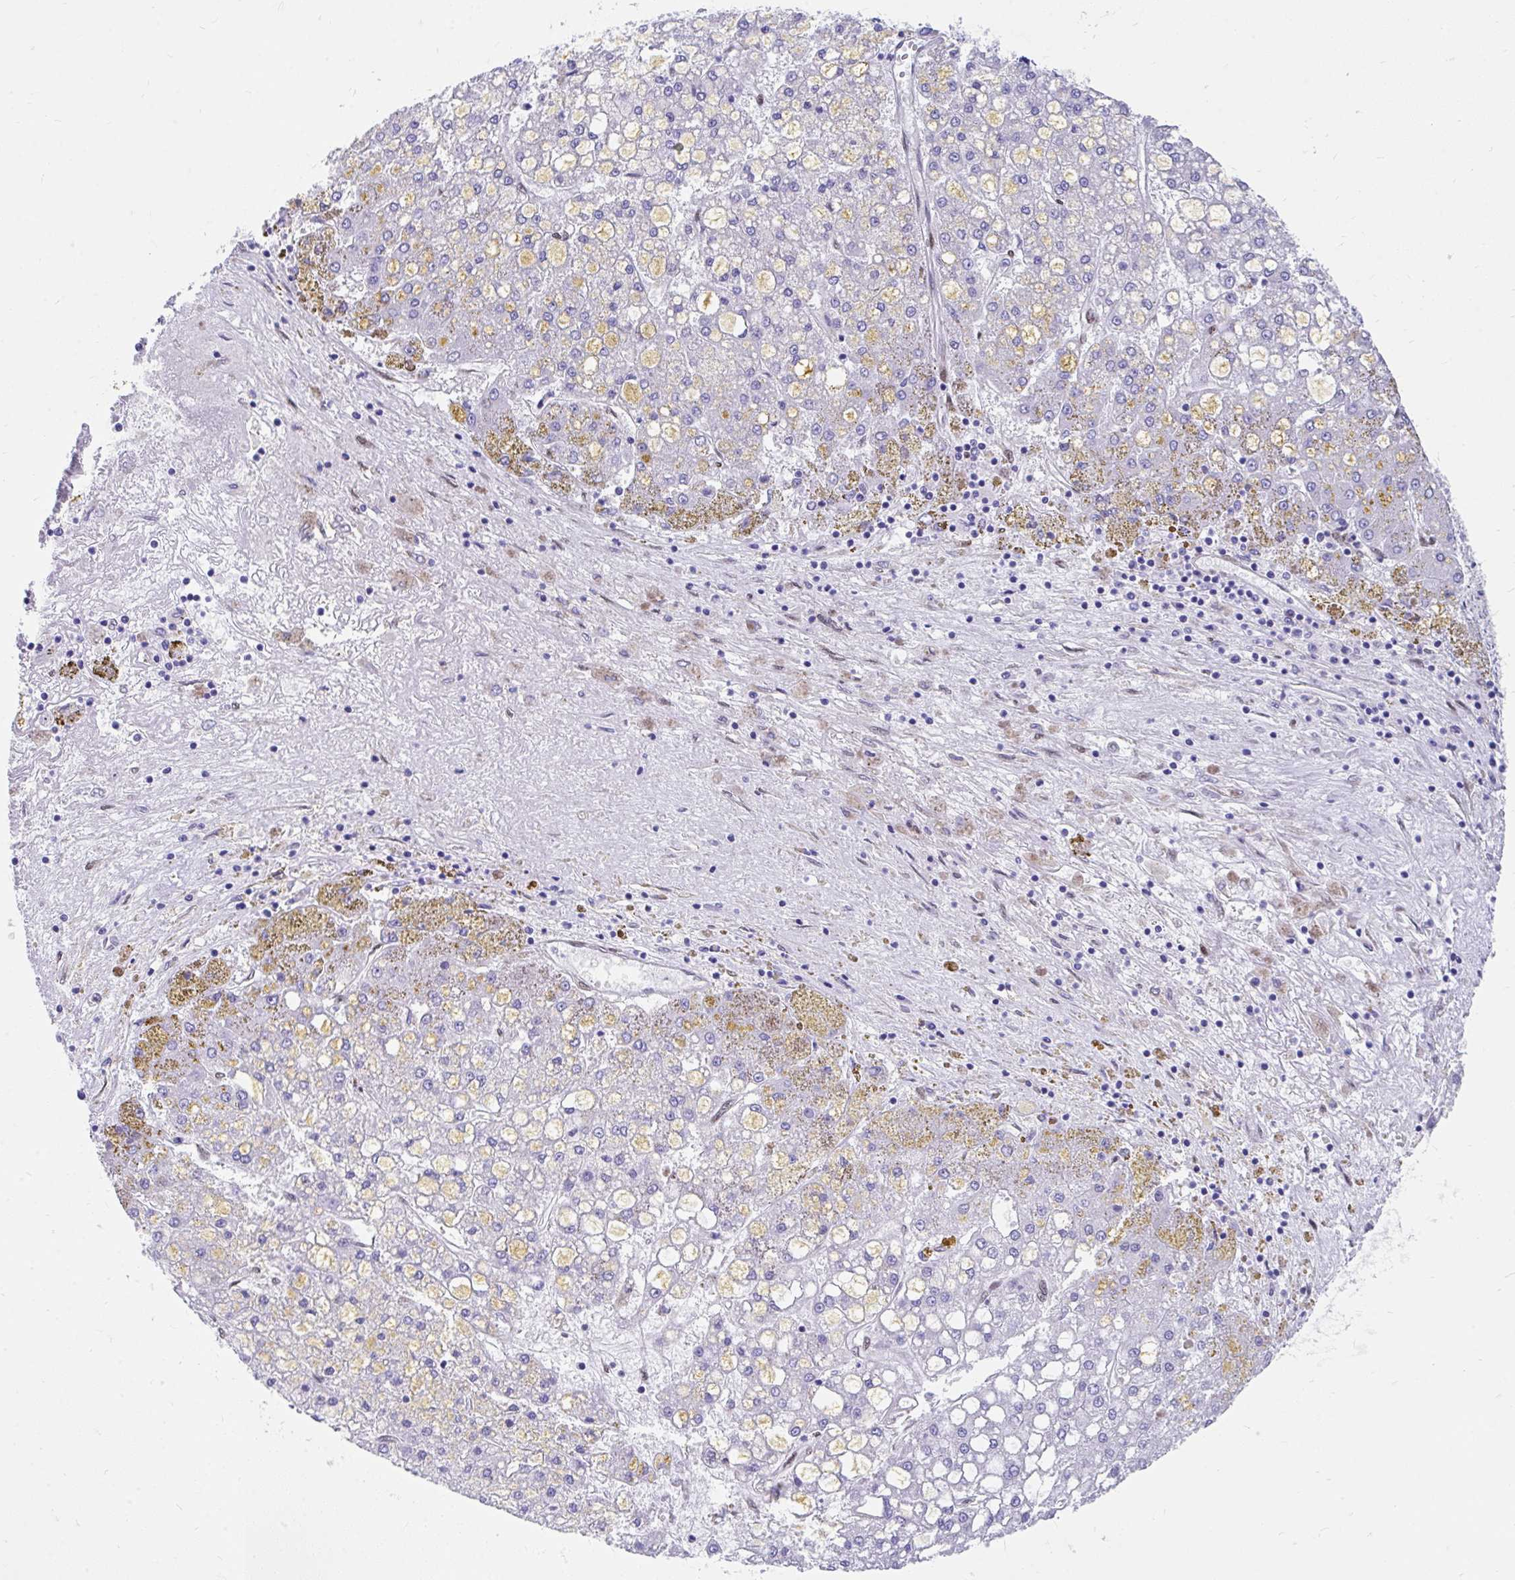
{"staining": {"intensity": "negative", "quantity": "none", "location": "none"}, "tissue": "liver cancer", "cell_type": "Tumor cells", "image_type": "cancer", "snomed": [{"axis": "morphology", "description": "Carcinoma, Hepatocellular, NOS"}, {"axis": "topography", "description": "Liver"}], "caption": "Human liver cancer stained for a protein using immunohistochemistry demonstrates no positivity in tumor cells.", "gene": "RBPMS", "patient": {"sex": "male", "age": 67}}